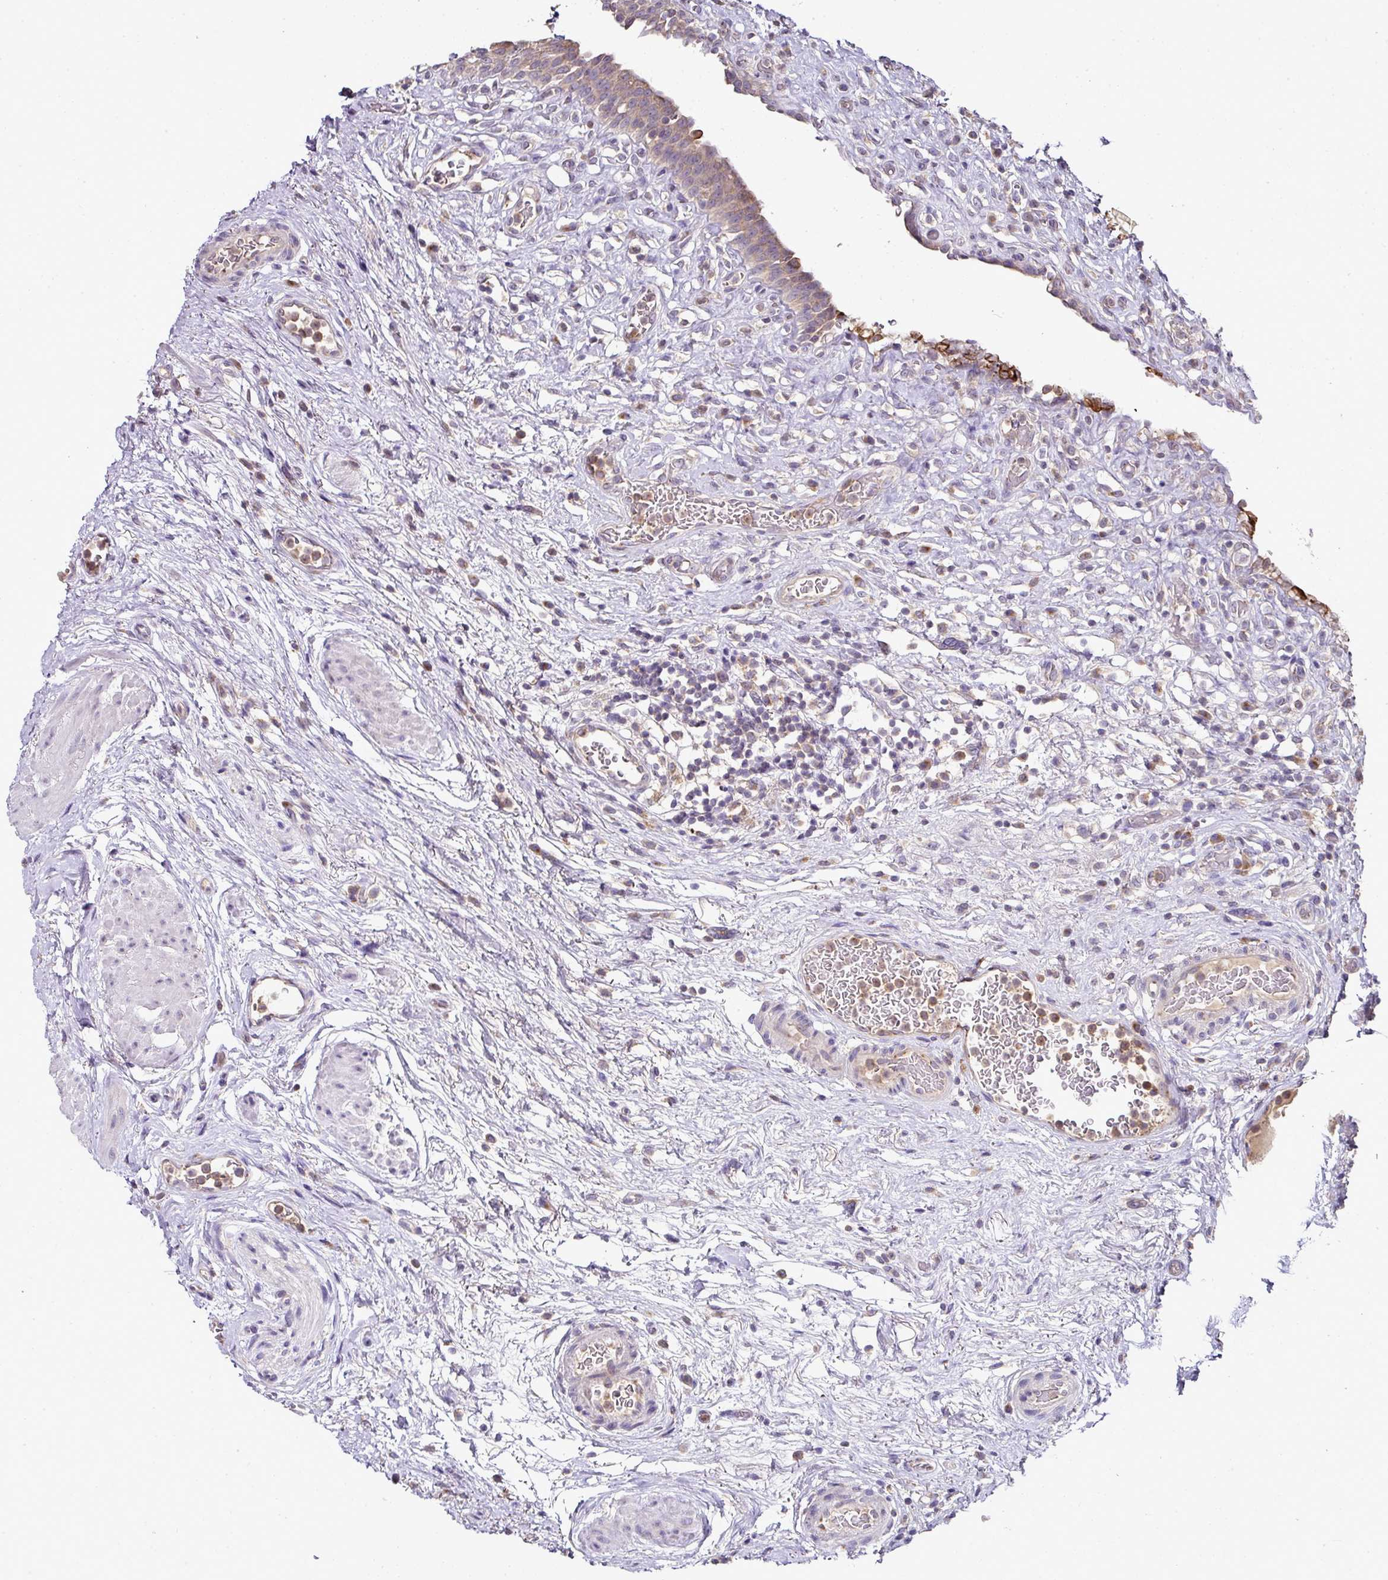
{"staining": {"intensity": "strong", "quantity": "25%-75%", "location": "cytoplasmic/membranous"}, "tissue": "urinary bladder", "cell_type": "Urothelial cells", "image_type": "normal", "snomed": [{"axis": "morphology", "description": "Normal tissue, NOS"}, {"axis": "topography", "description": "Urinary bladder"}], "caption": "Urothelial cells reveal high levels of strong cytoplasmic/membranous expression in about 25%-75% of cells in benign human urinary bladder. (brown staining indicates protein expression, while blue staining denotes nuclei).", "gene": "SKIC2", "patient": {"sex": "male", "age": 71}}